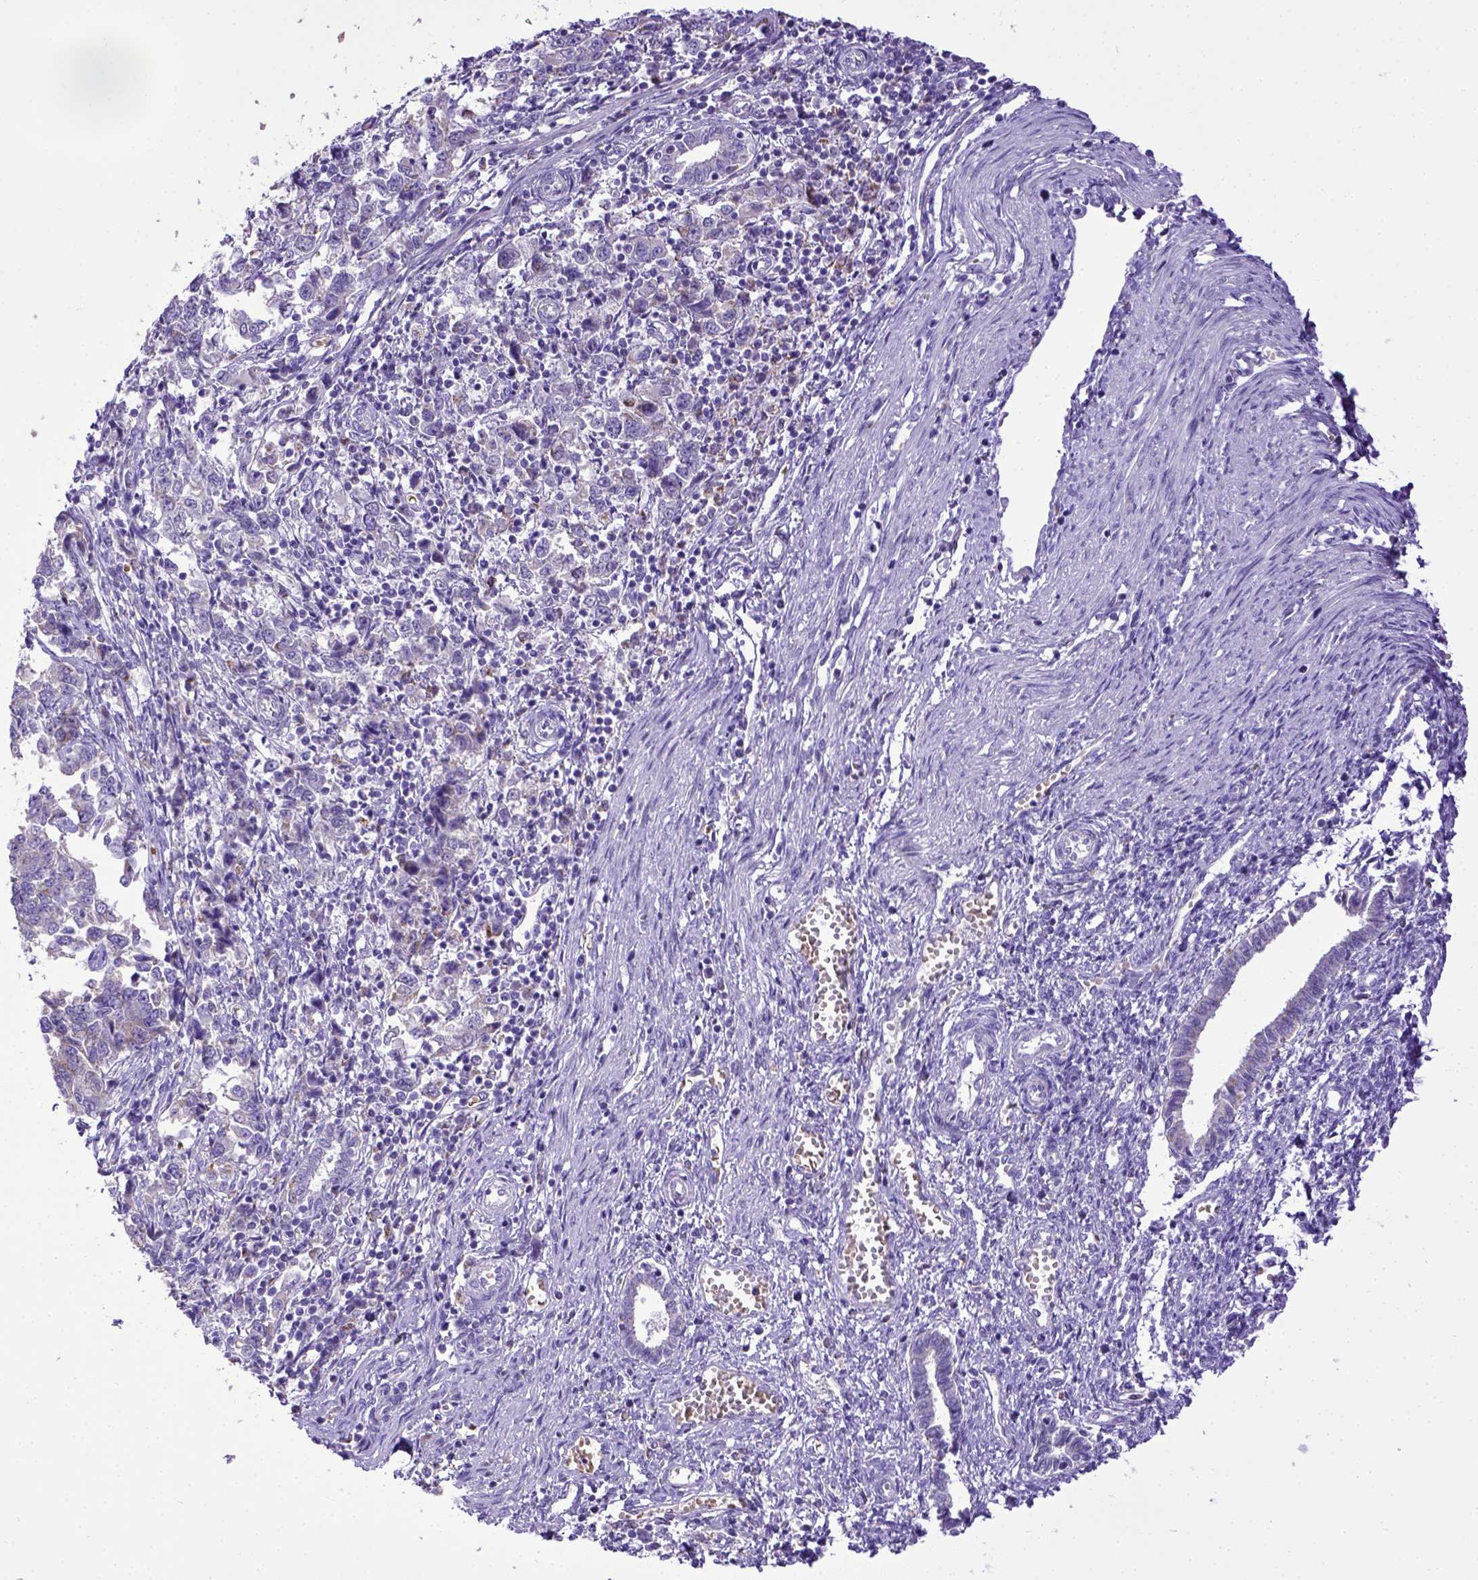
{"staining": {"intensity": "negative", "quantity": "none", "location": "none"}, "tissue": "endometrial cancer", "cell_type": "Tumor cells", "image_type": "cancer", "snomed": [{"axis": "morphology", "description": "Adenocarcinoma, NOS"}, {"axis": "topography", "description": "Endometrium"}], "caption": "Tumor cells are negative for protein expression in human endometrial adenocarcinoma.", "gene": "SPEF1", "patient": {"sex": "female", "age": 43}}